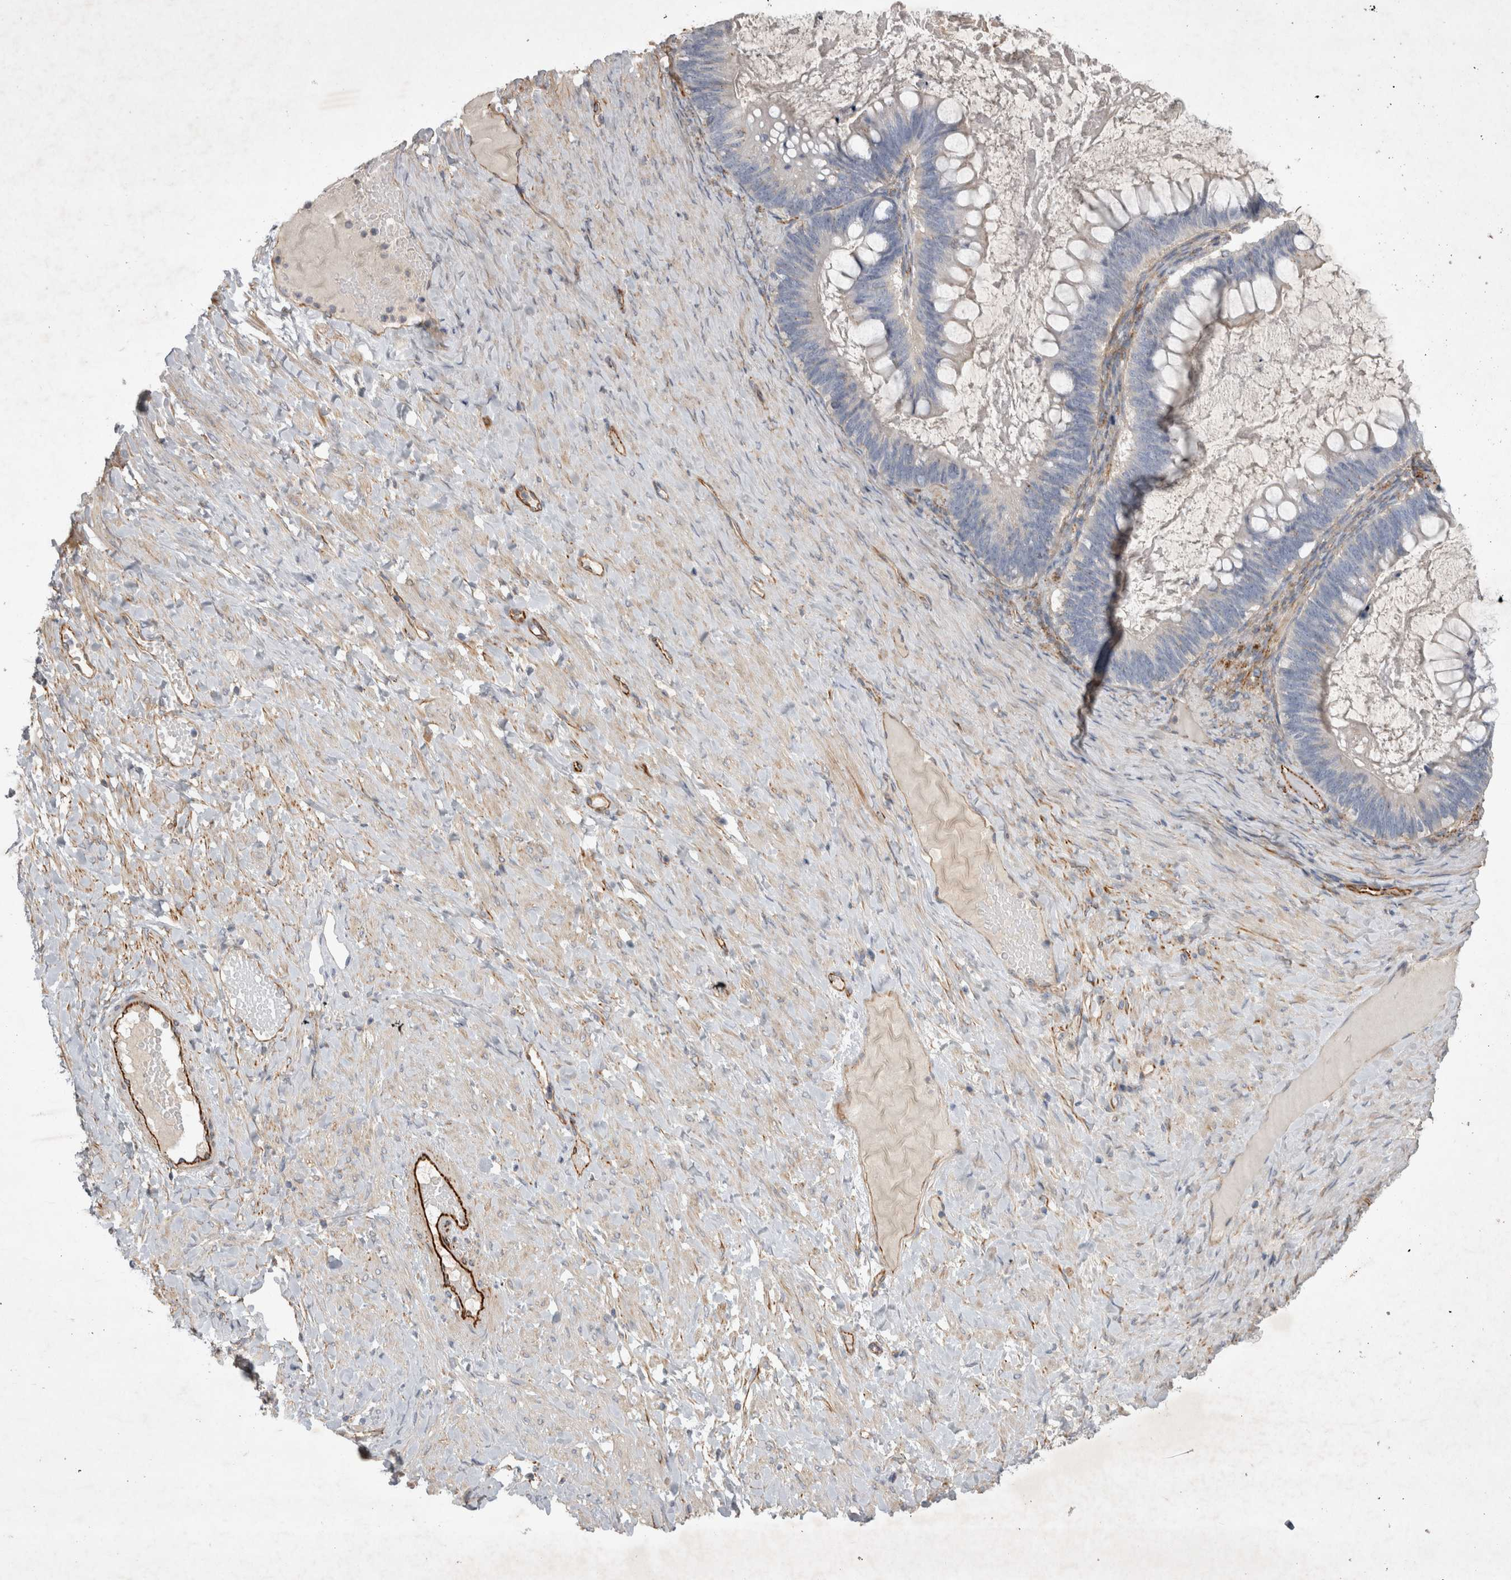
{"staining": {"intensity": "negative", "quantity": "none", "location": "none"}, "tissue": "ovarian cancer", "cell_type": "Tumor cells", "image_type": "cancer", "snomed": [{"axis": "morphology", "description": "Cystadenocarcinoma, mucinous, NOS"}, {"axis": "topography", "description": "Ovary"}], "caption": "Protein analysis of ovarian mucinous cystadenocarcinoma displays no significant positivity in tumor cells.", "gene": "STRADB", "patient": {"sex": "female", "age": 61}}